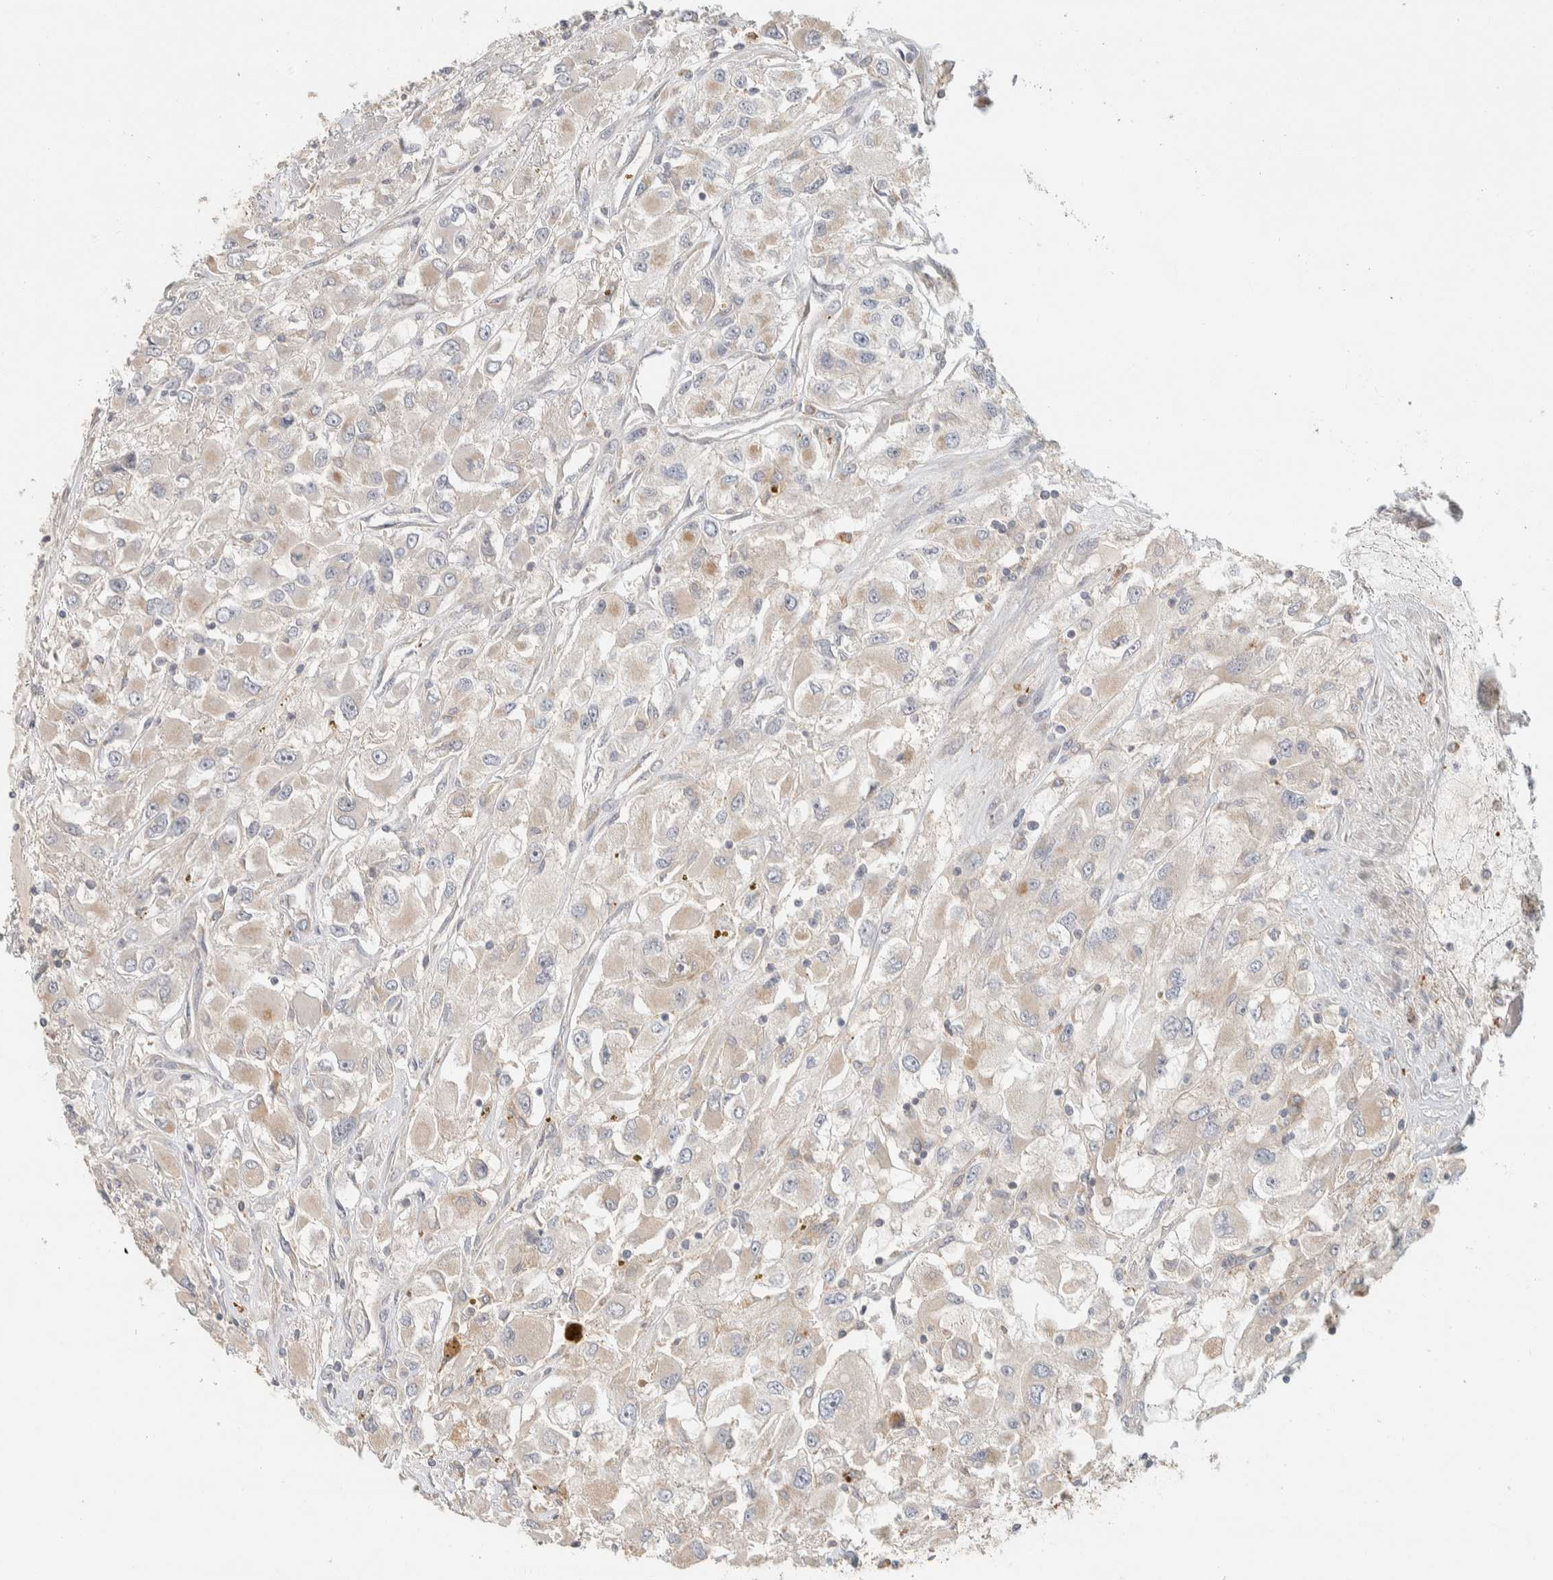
{"staining": {"intensity": "negative", "quantity": "none", "location": "none"}, "tissue": "renal cancer", "cell_type": "Tumor cells", "image_type": "cancer", "snomed": [{"axis": "morphology", "description": "Adenocarcinoma, NOS"}, {"axis": "topography", "description": "Kidney"}], "caption": "This micrograph is of renal cancer (adenocarcinoma) stained with immunohistochemistry (IHC) to label a protein in brown with the nuclei are counter-stained blue. There is no staining in tumor cells.", "gene": "KIF9", "patient": {"sex": "female", "age": 52}}